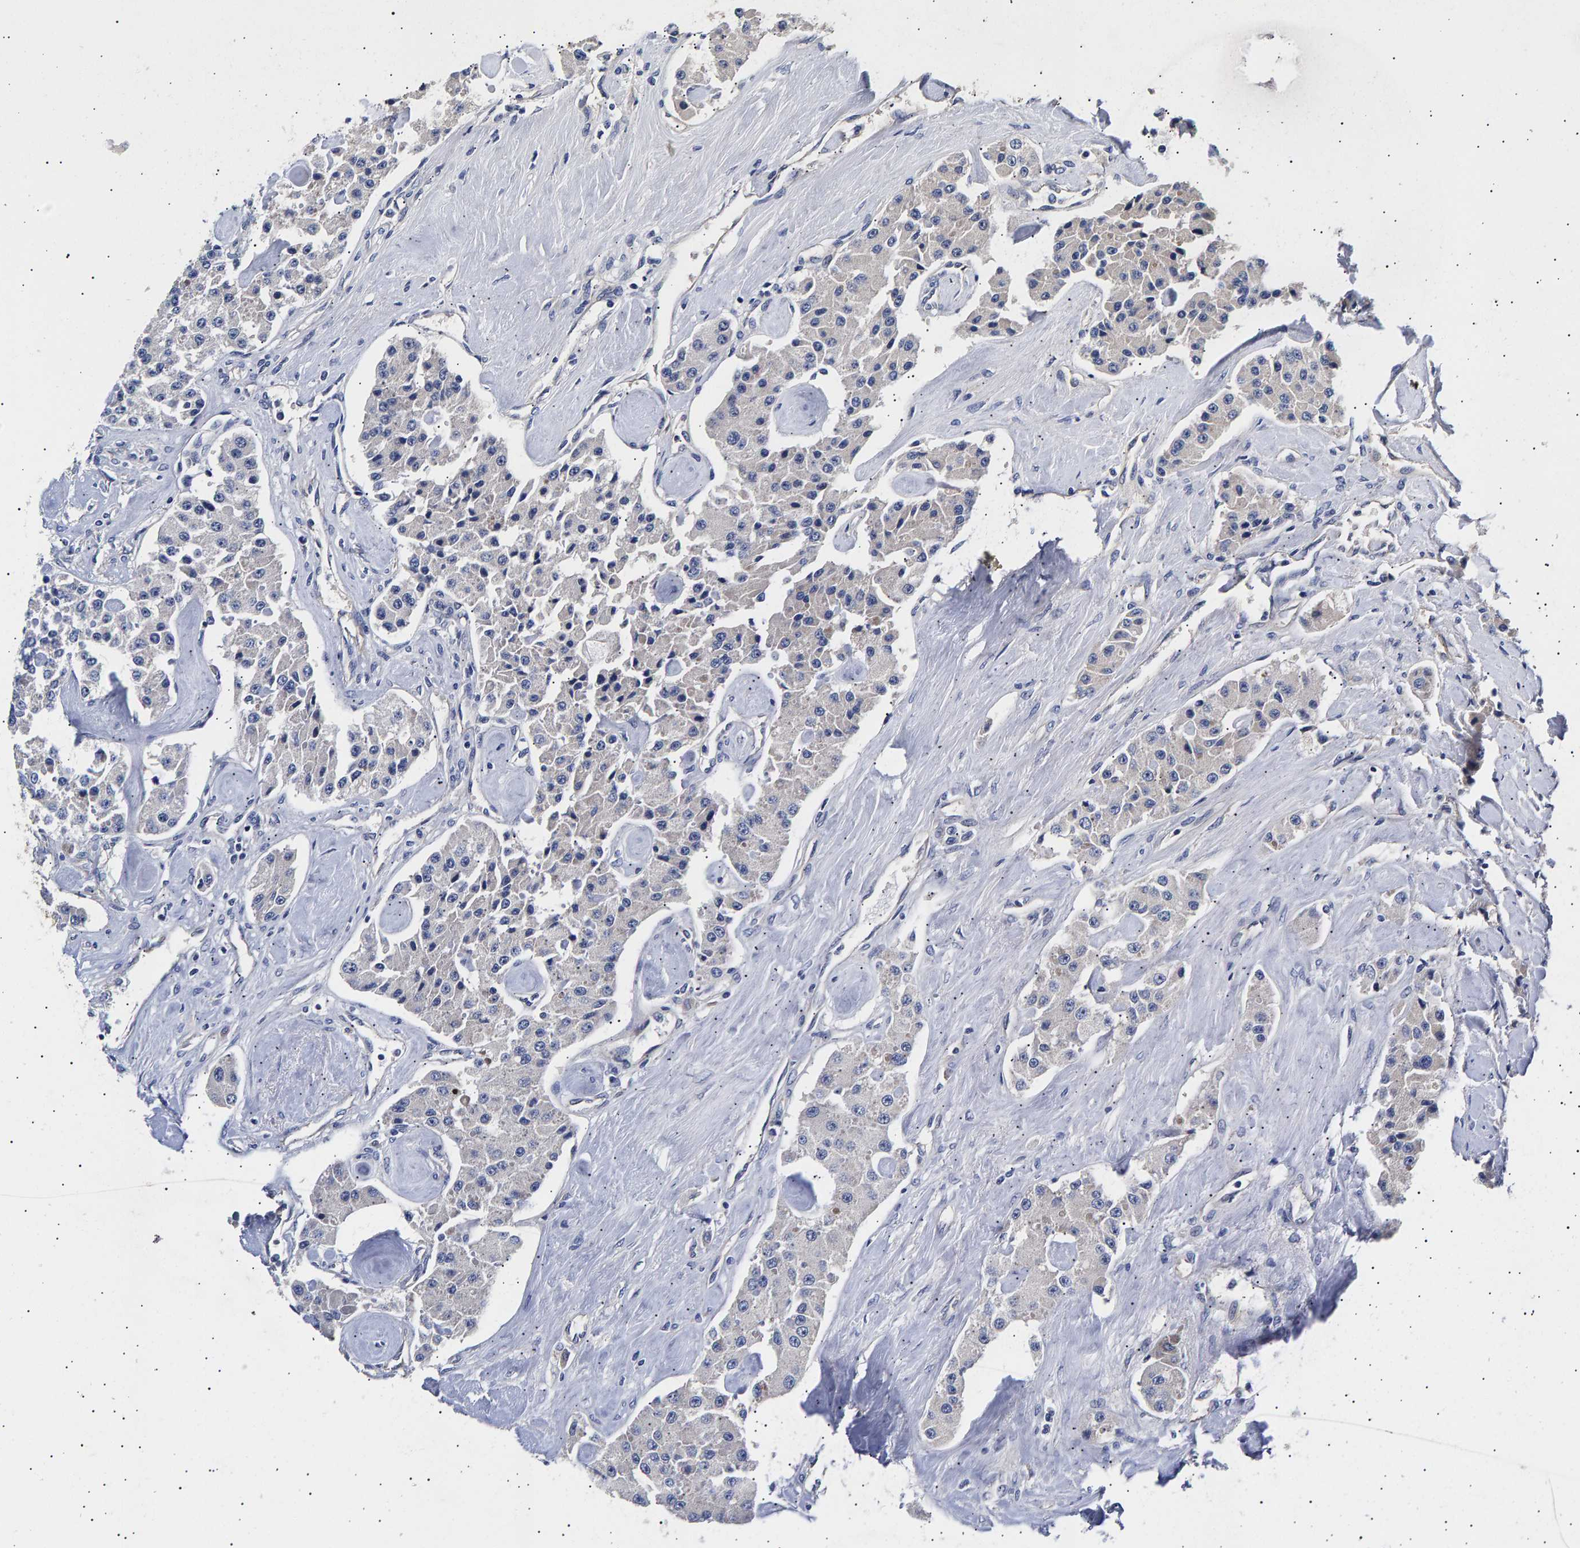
{"staining": {"intensity": "negative", "quantity": "none", "location": "none"}, "tissue": "carcinoid", "cell_type": "Tumor cells", "image_type": "cancer", "snomed": [{"axis": "morphology", "description": "Carcinoid, malignant, NOS"}, {"axis": "topography", "description": "Pancreas"}], "caption": "A high-resolution histopathology image shows immunohistochemistry staining of carcinoid, which shows no significant staining in tumor cells. (DAB IHC with hematoxylin counter stain).", "gene": "ANKRD40", "patient": {"sex": "male", "age": 41}}